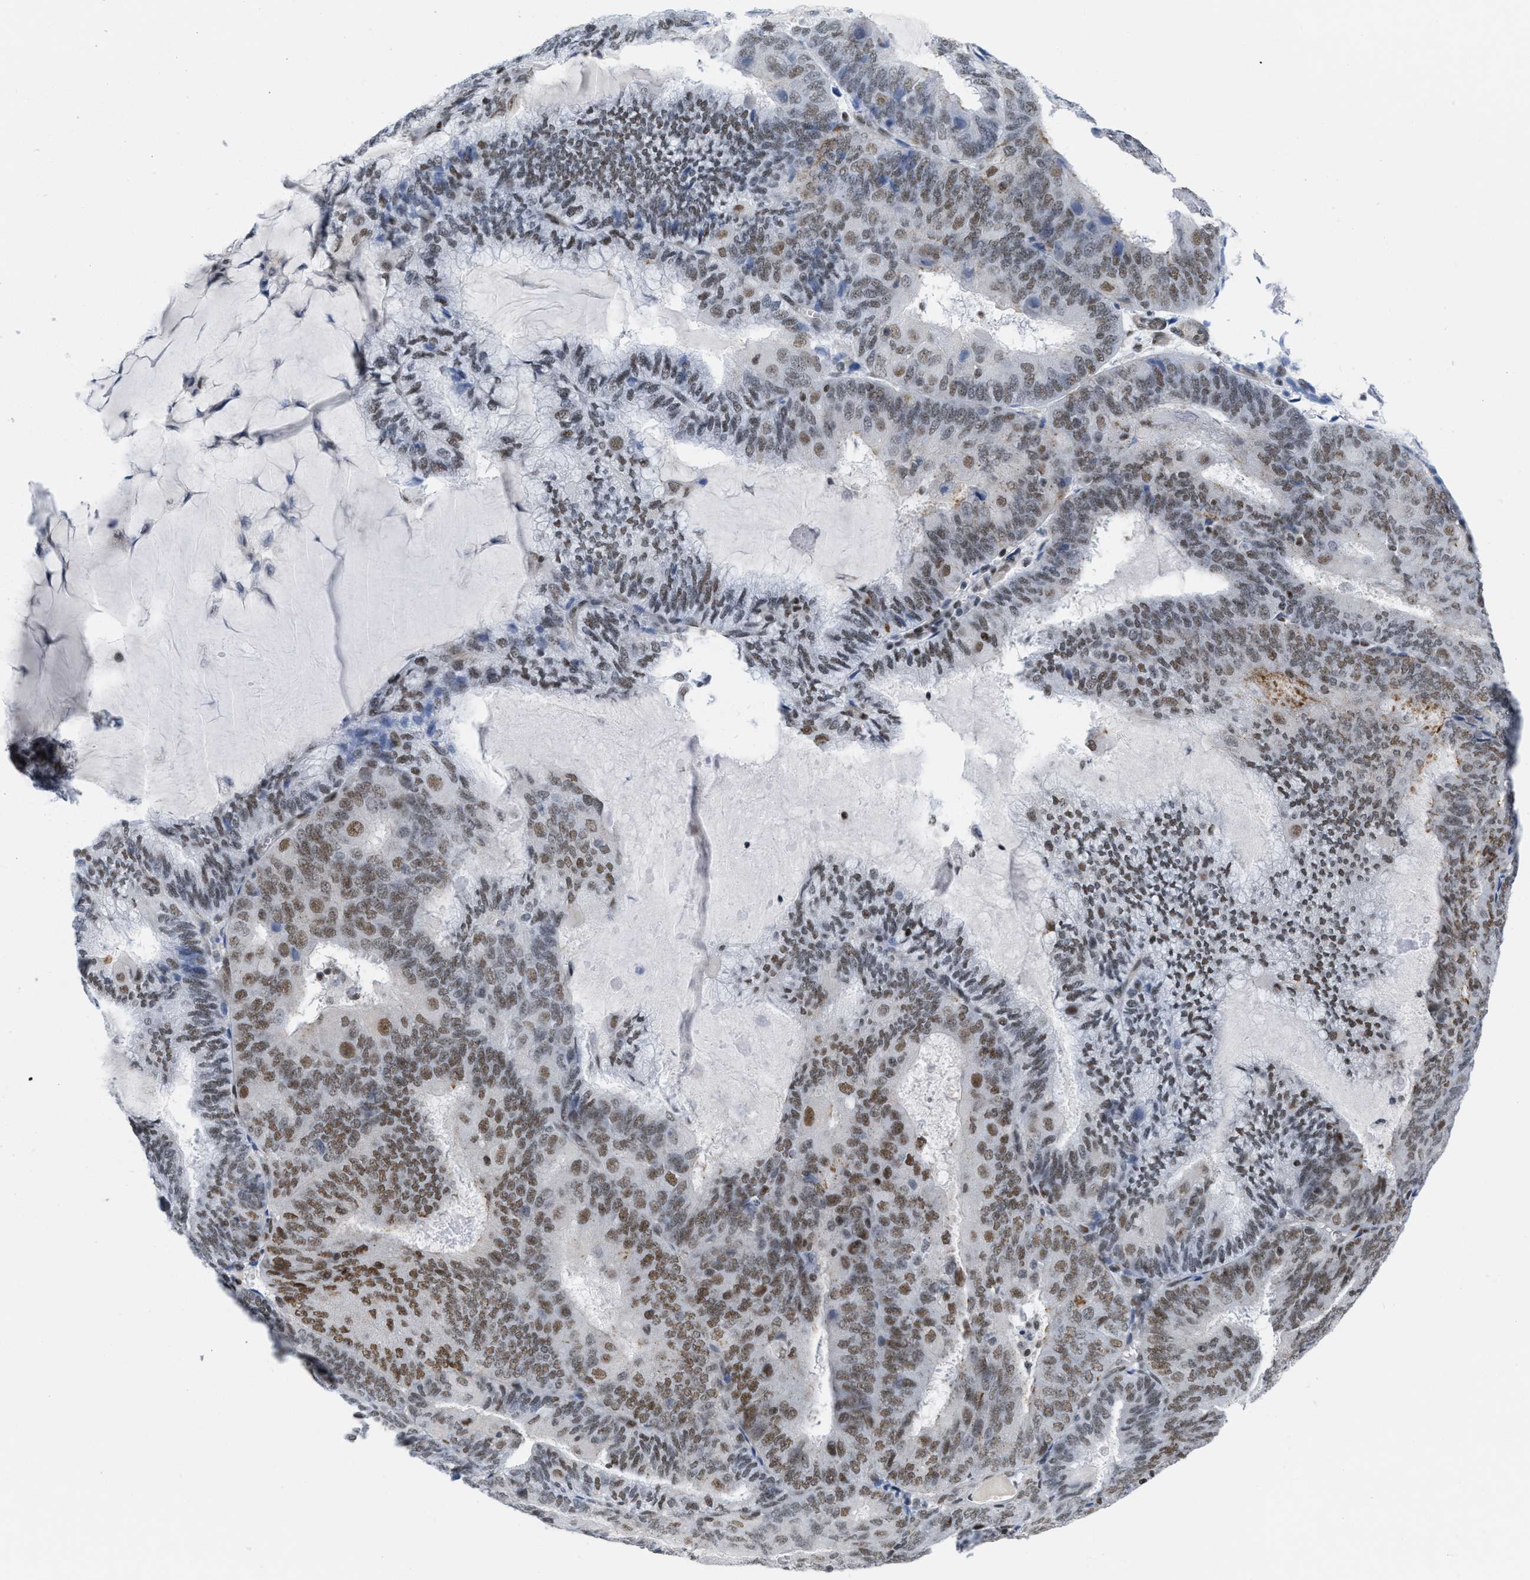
{"staining": {"intensity": "moderate", "quantity": "25%-75%", "location": "nuclear"}, "tissue": "endometrial cancer", "cell_type": "Tumor cells", "image_type": "cancer", "snomed": [{"axis": "morphology", "description": "Adenocarcinoma, NOS"}, {"axis": "topography", "description": "Endometrium"}], "caption": "Moderate nuclear protein staining is present in about 25%-75% of tumor cells in adenocarcinoma (endometrial).", "gene": "MIER1", "patient": {"sex": "female", "age": 81}}